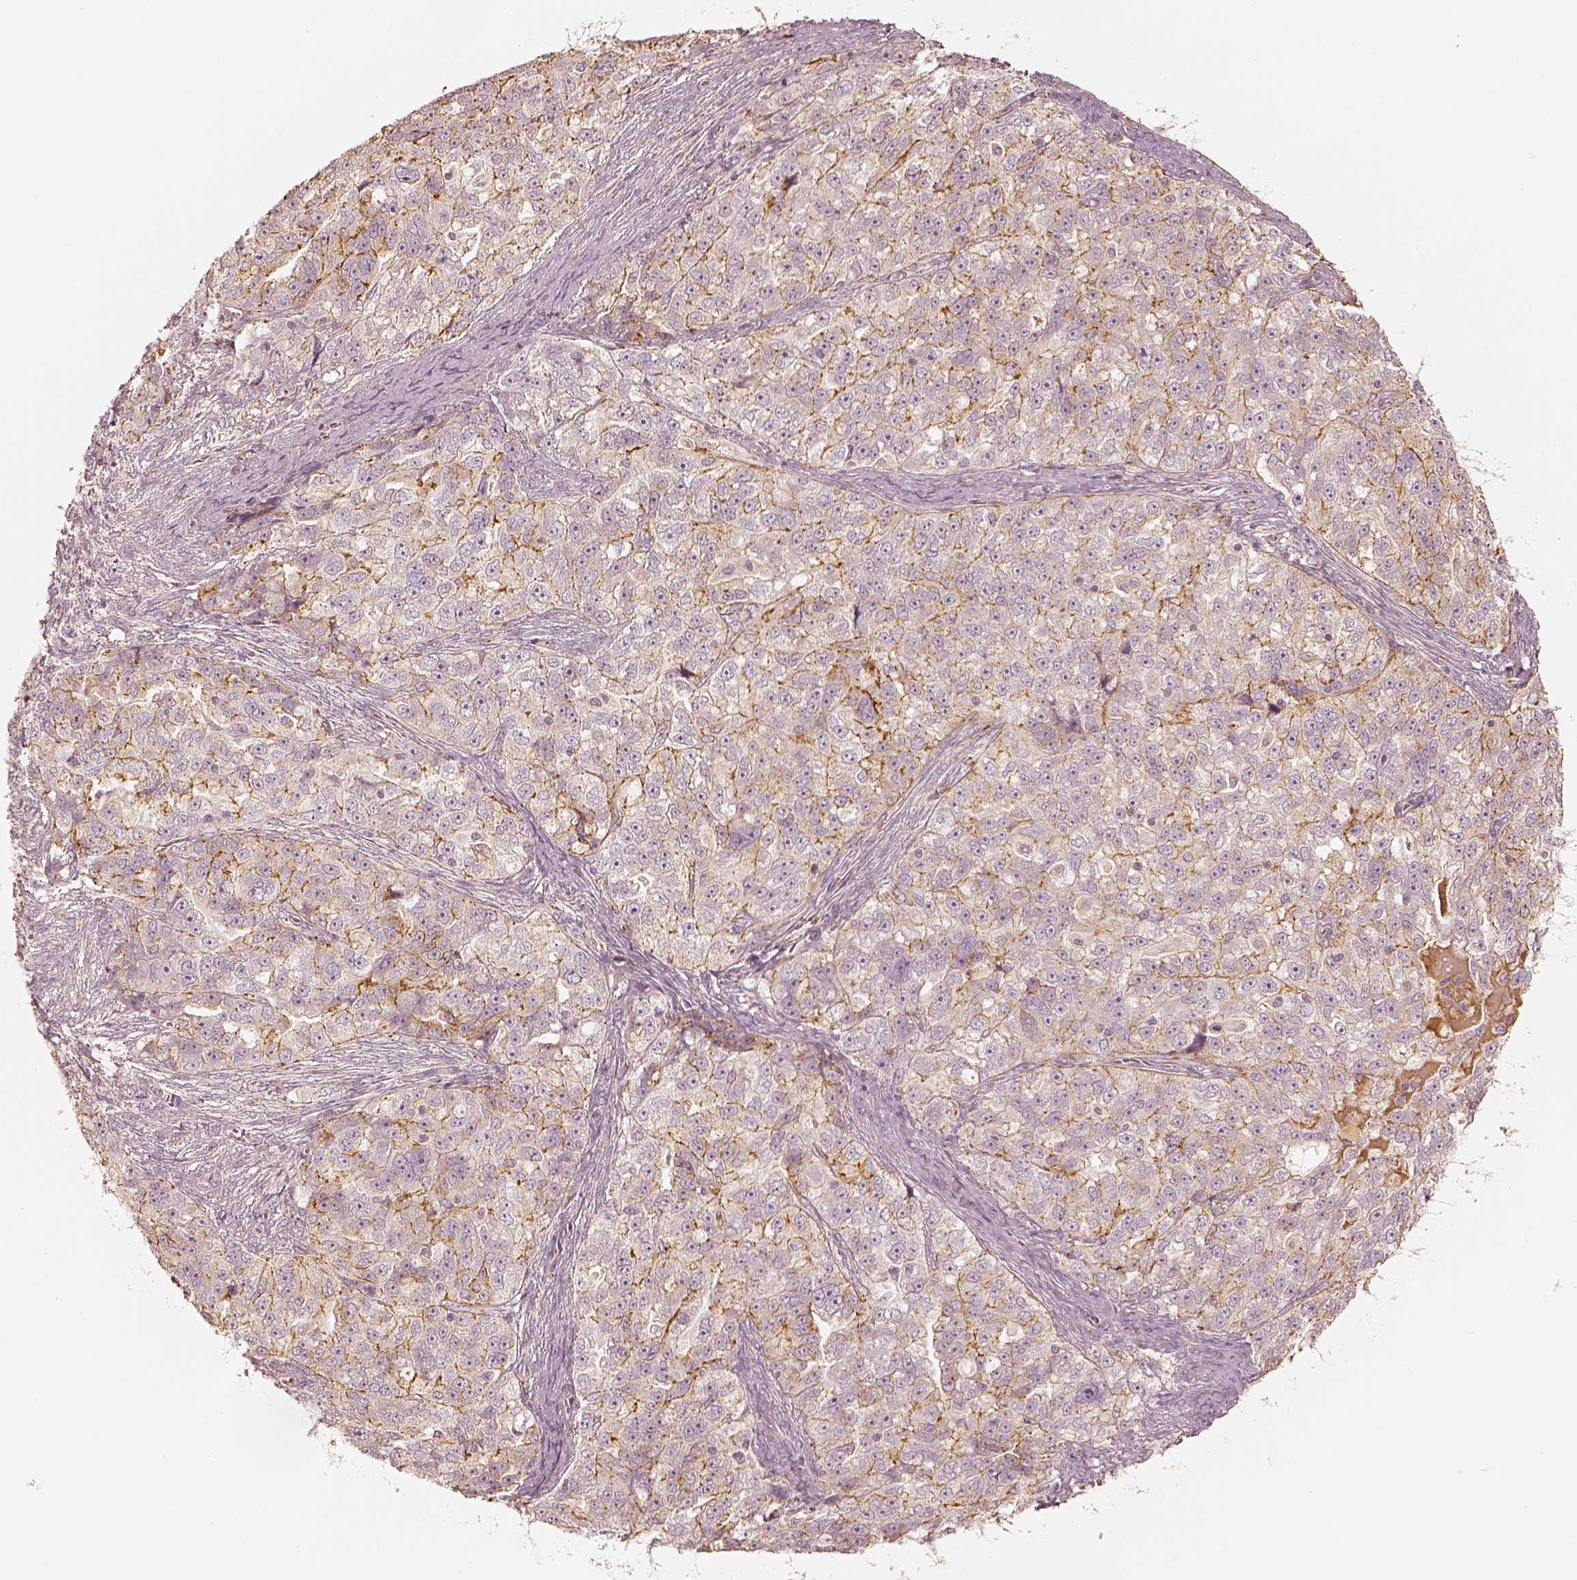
{"staining": {"intensity": "moderate", "quantity": "25%-75%", "location": "cytoplasmic/membranous"}, "tissue": "ovarian cancer", "cell_type": "Tumor cells", "image_type": "cancer", "snomed": [{"axis": "morphology", "description": "Cystadenocarcinoma, serous, NOS"}, {"axis": "topography", "description": "Ovary"}], "caption": "Protein expression analysis of ovarian cancer (serous cystadenocarcinoma) demonstrates moderate cytoplasmic/membranous positivity in approximately 25%-75% of tumor cells.", "gene": "GORASP2", "patient": {"sex": "female", "age": 51}}